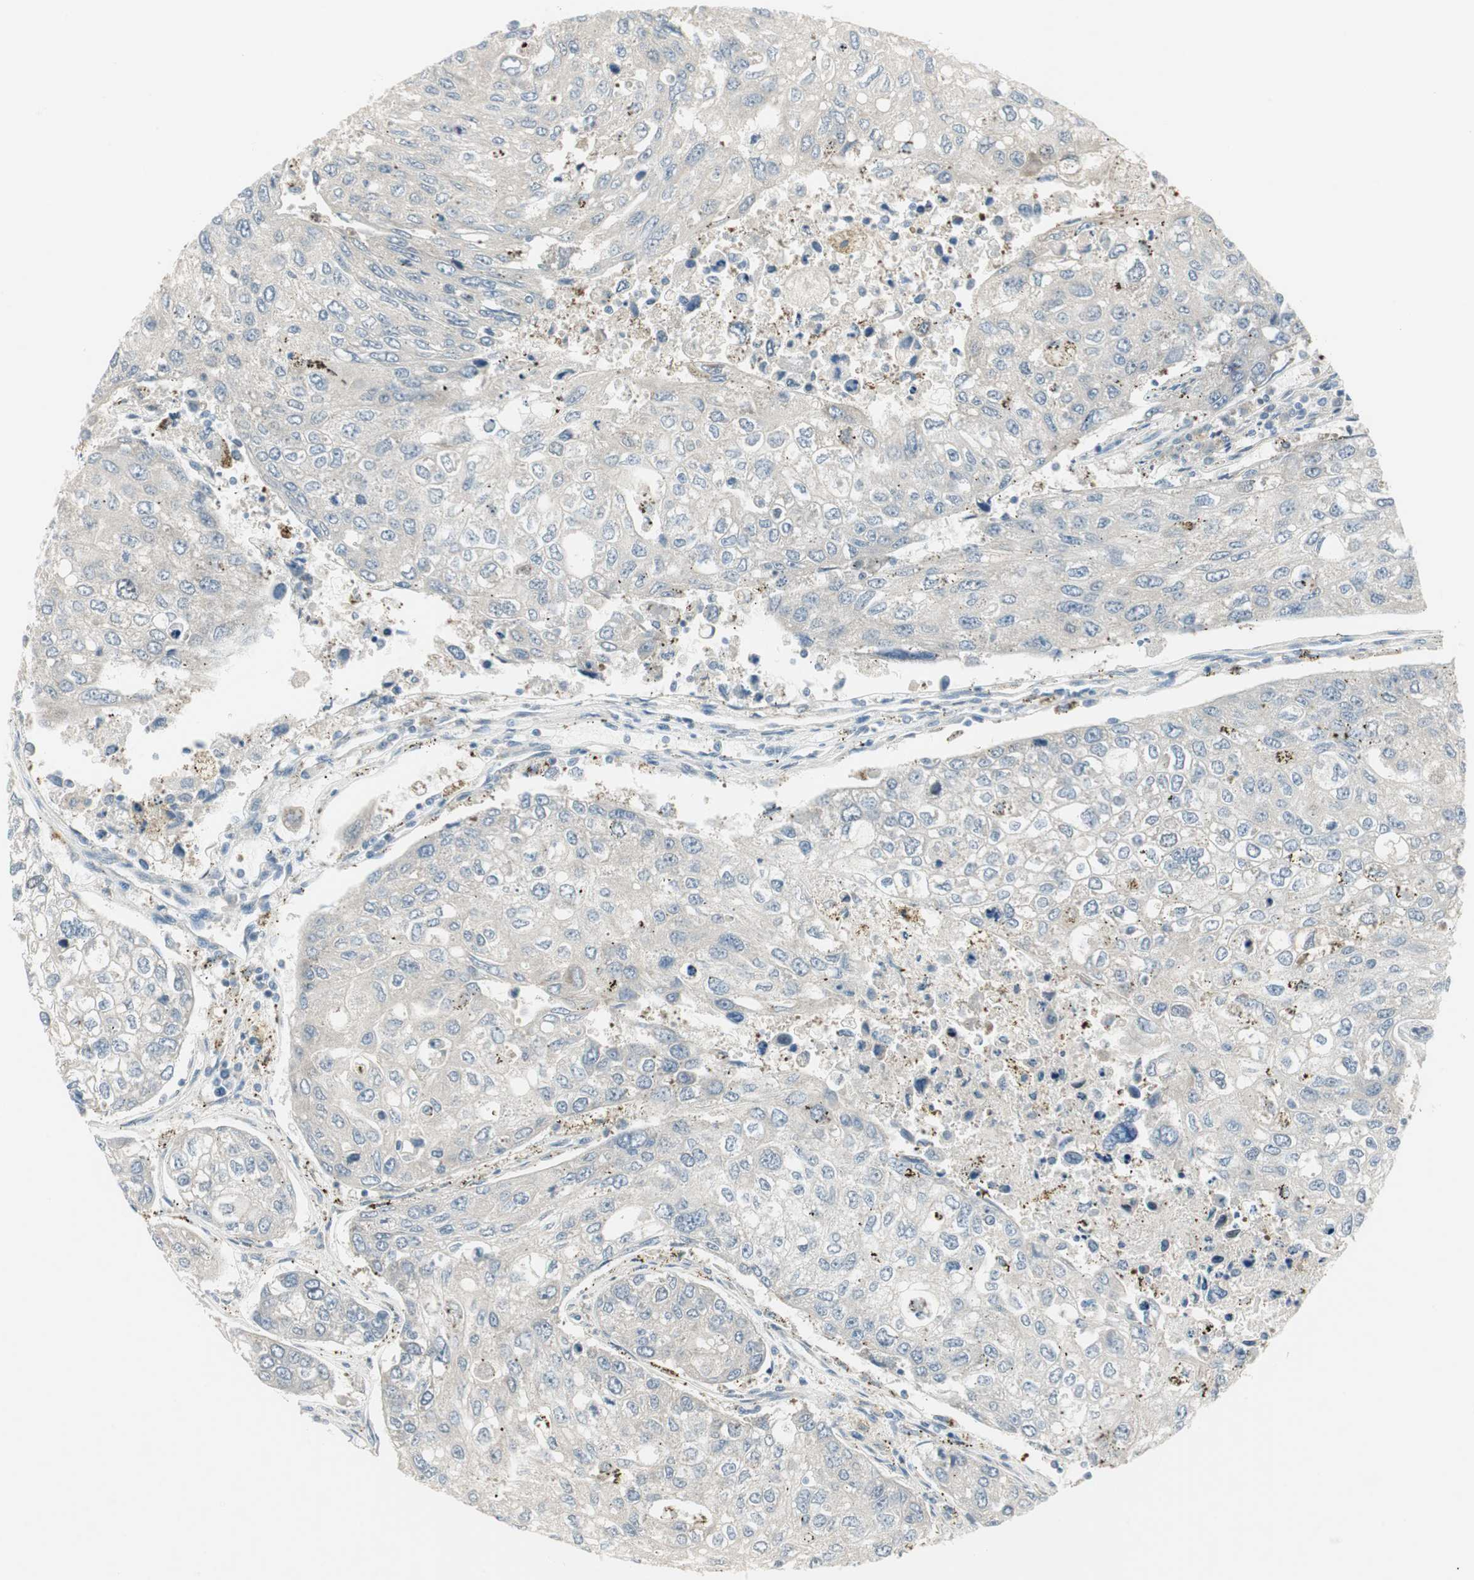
{"staining": {"intensity": "weak", "quantity": "25%-75%", "location": "cytoplasmic/membranous"}, "tissue": "urothelial cancer", "cell_type": "Tumor cells", "image_type": "cancer", "snomed": [{"axis": "morphology", "description": "Urothelial carcinoma, High grade"}, {"axis": "topography", "description": "Lymph node"}, {"axis": "topography", "description": "Urinary bladder"}], "caption": "DAB immunohistochemical staining of human urothelial carcinoma (high-grade) shows weak cytoplasmic/membranous protein positivity in approximately 25%-75% of tumor cells.", "gene": "STON1-GTF2A1L", "patient": {"sex": "male", "age": 51}}